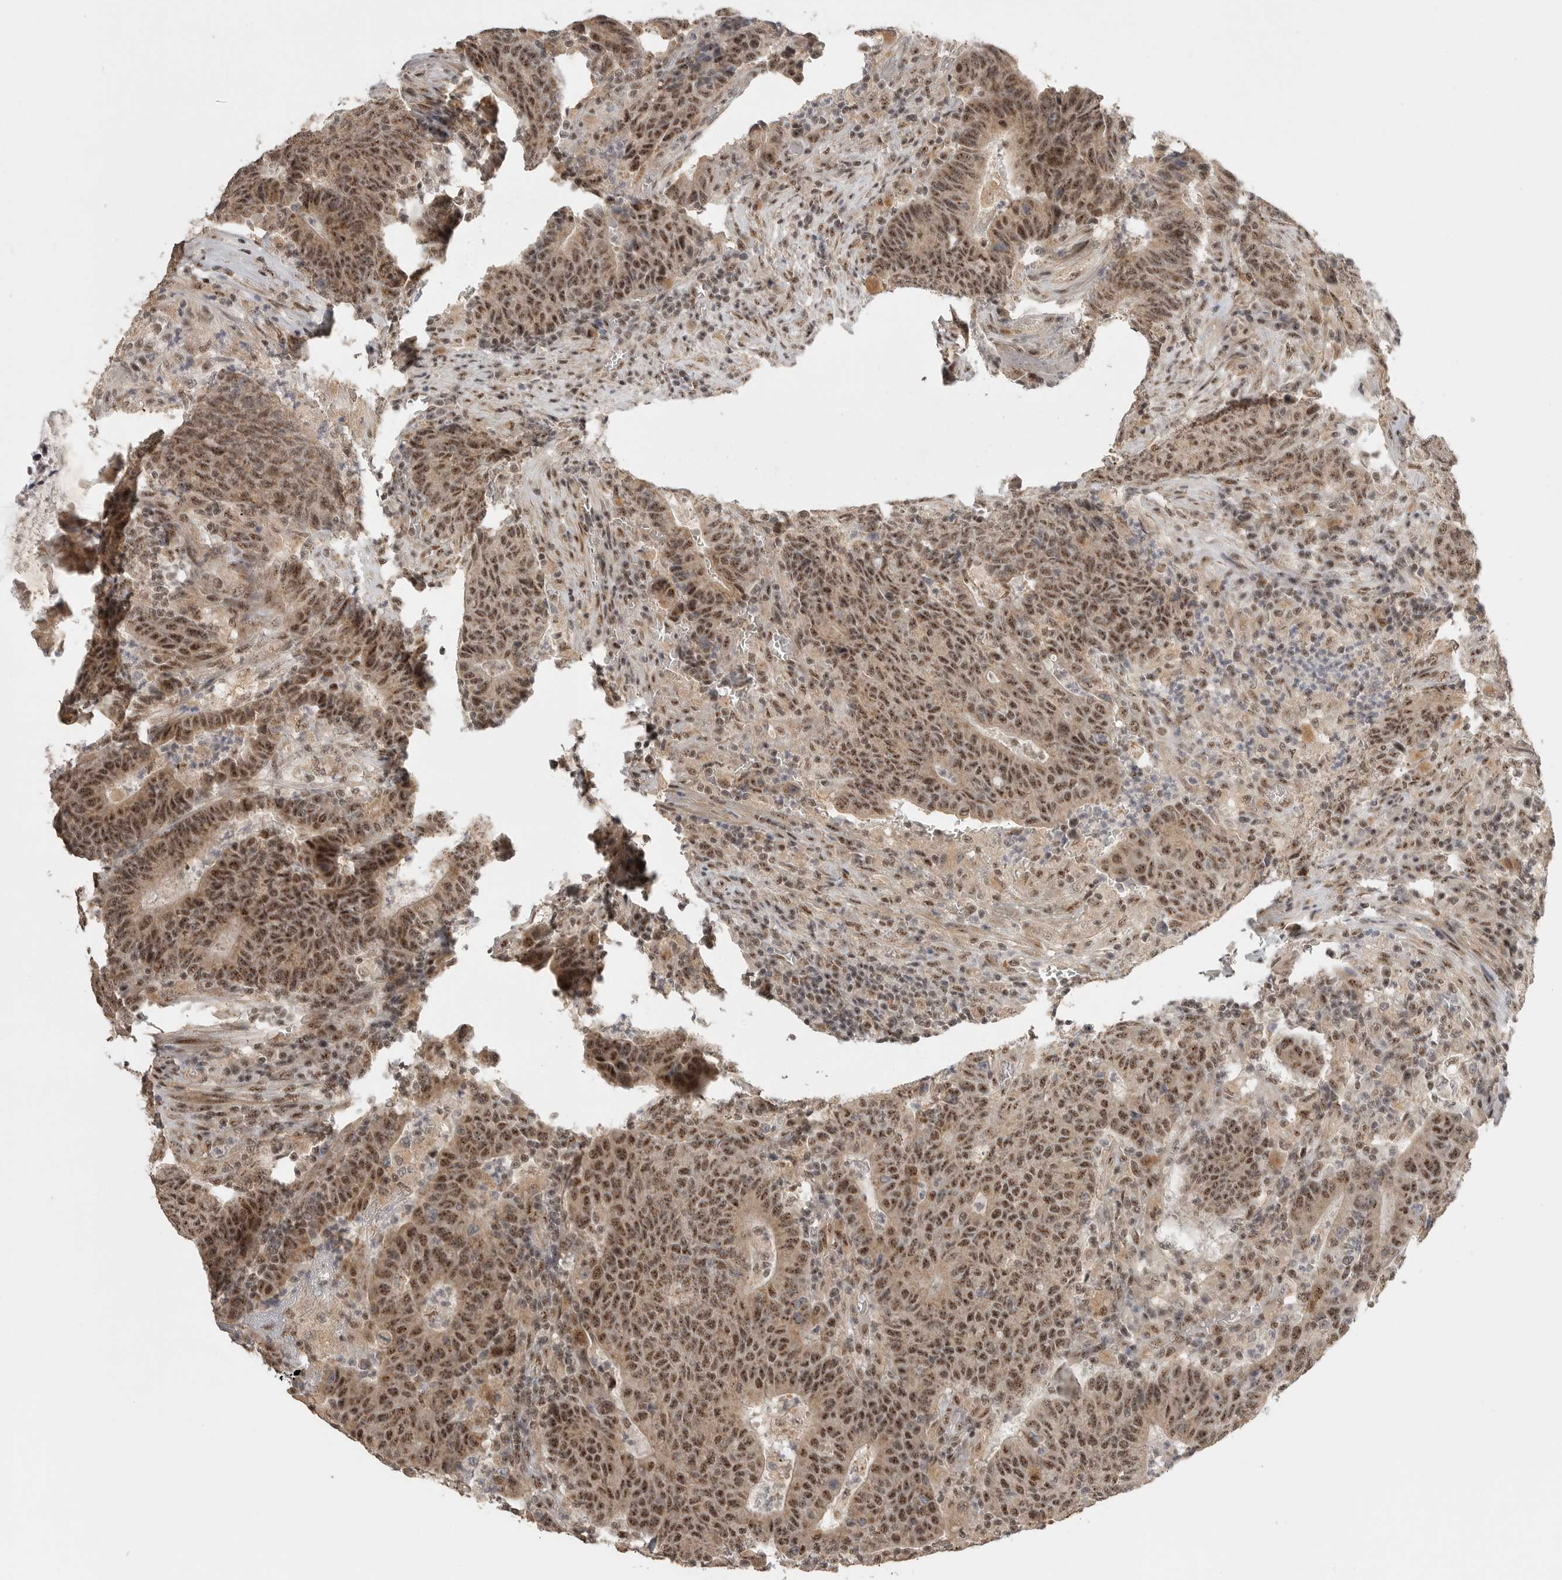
{"staining": {"intensity": "moderate", "quantity": ">75%", "location": "nuclear"}, "tissue": "colorectal cancer", "cell_type": "Tumor cells", "image_type": "cancer", "snomed": [{"axis": "morphology", "description": "Adenocarcinoma, NOS"}, {"axis": "topography", "description": "Colon"}], "caption": "Colorectal cancer (adenocarcinoma) stained for a protein (brown) reveals moderate nuclear positive staining in approximately >75% of tumor cells.", "gene": "POMP", "patient": {"sex": "female", "age": 75}}